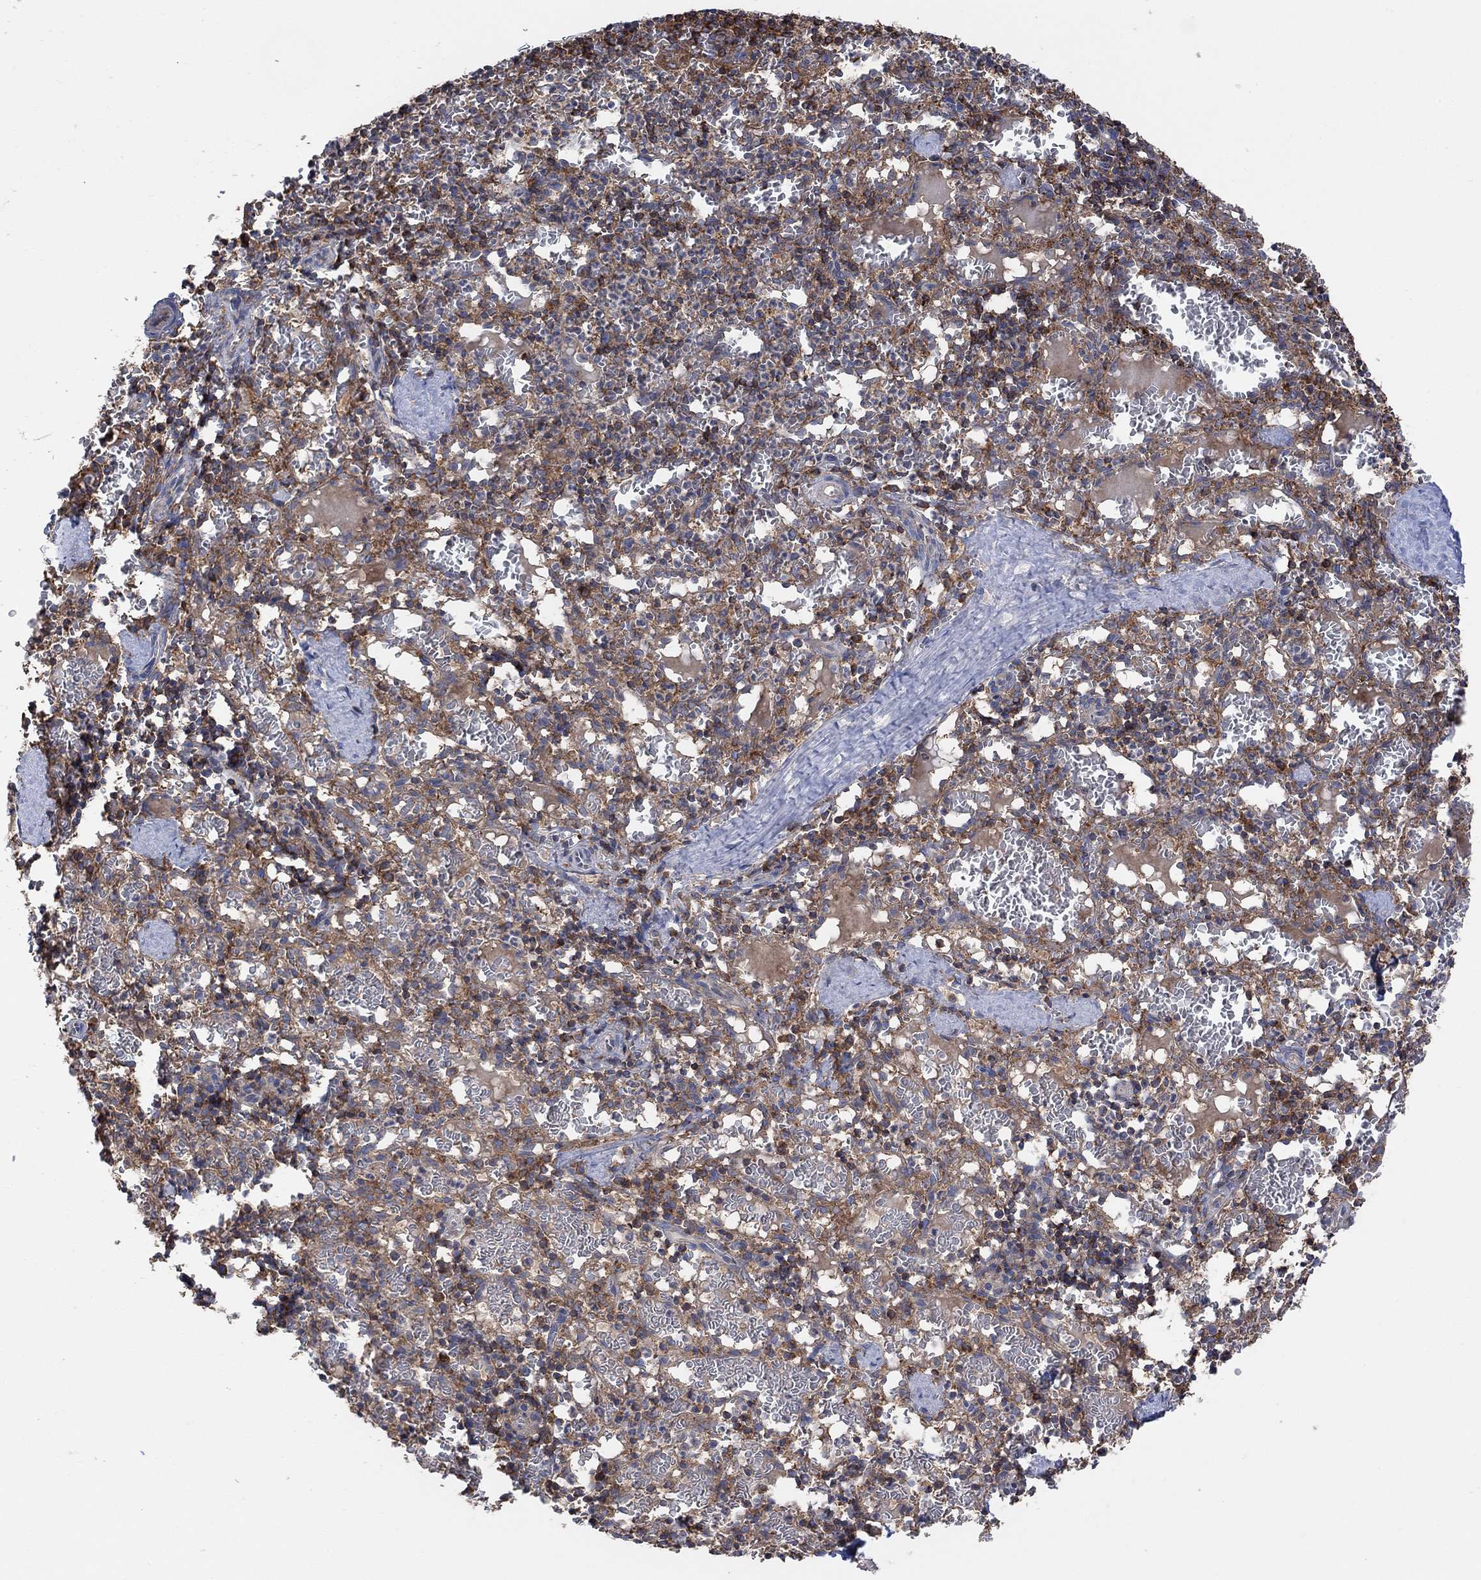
{"staining": {"intensity": "moderate", "quantity": ">75%", "location": "cytoplasmic/membranous"}, "tissue": "spleen", "cell_type": "Cells in red pulp", "image_type": "normal", "snomed": [{"axis": "morphology", "description": "Normal tissue, NOS"}, {"axis": "topography", "description": "Spleen"}], "caption": "IHC photomicrograph of unremarkable spleen: spleen stained using immunohistochemistry displays medium levels of moderate protein expression localized specifically in the cytoplasmic/membranous of cells in red pulp, appearing as a cytoplasmic/membranous brown color.", "gene": "BLOC1S3", "patient": {"sex": "male", "age": 11}}